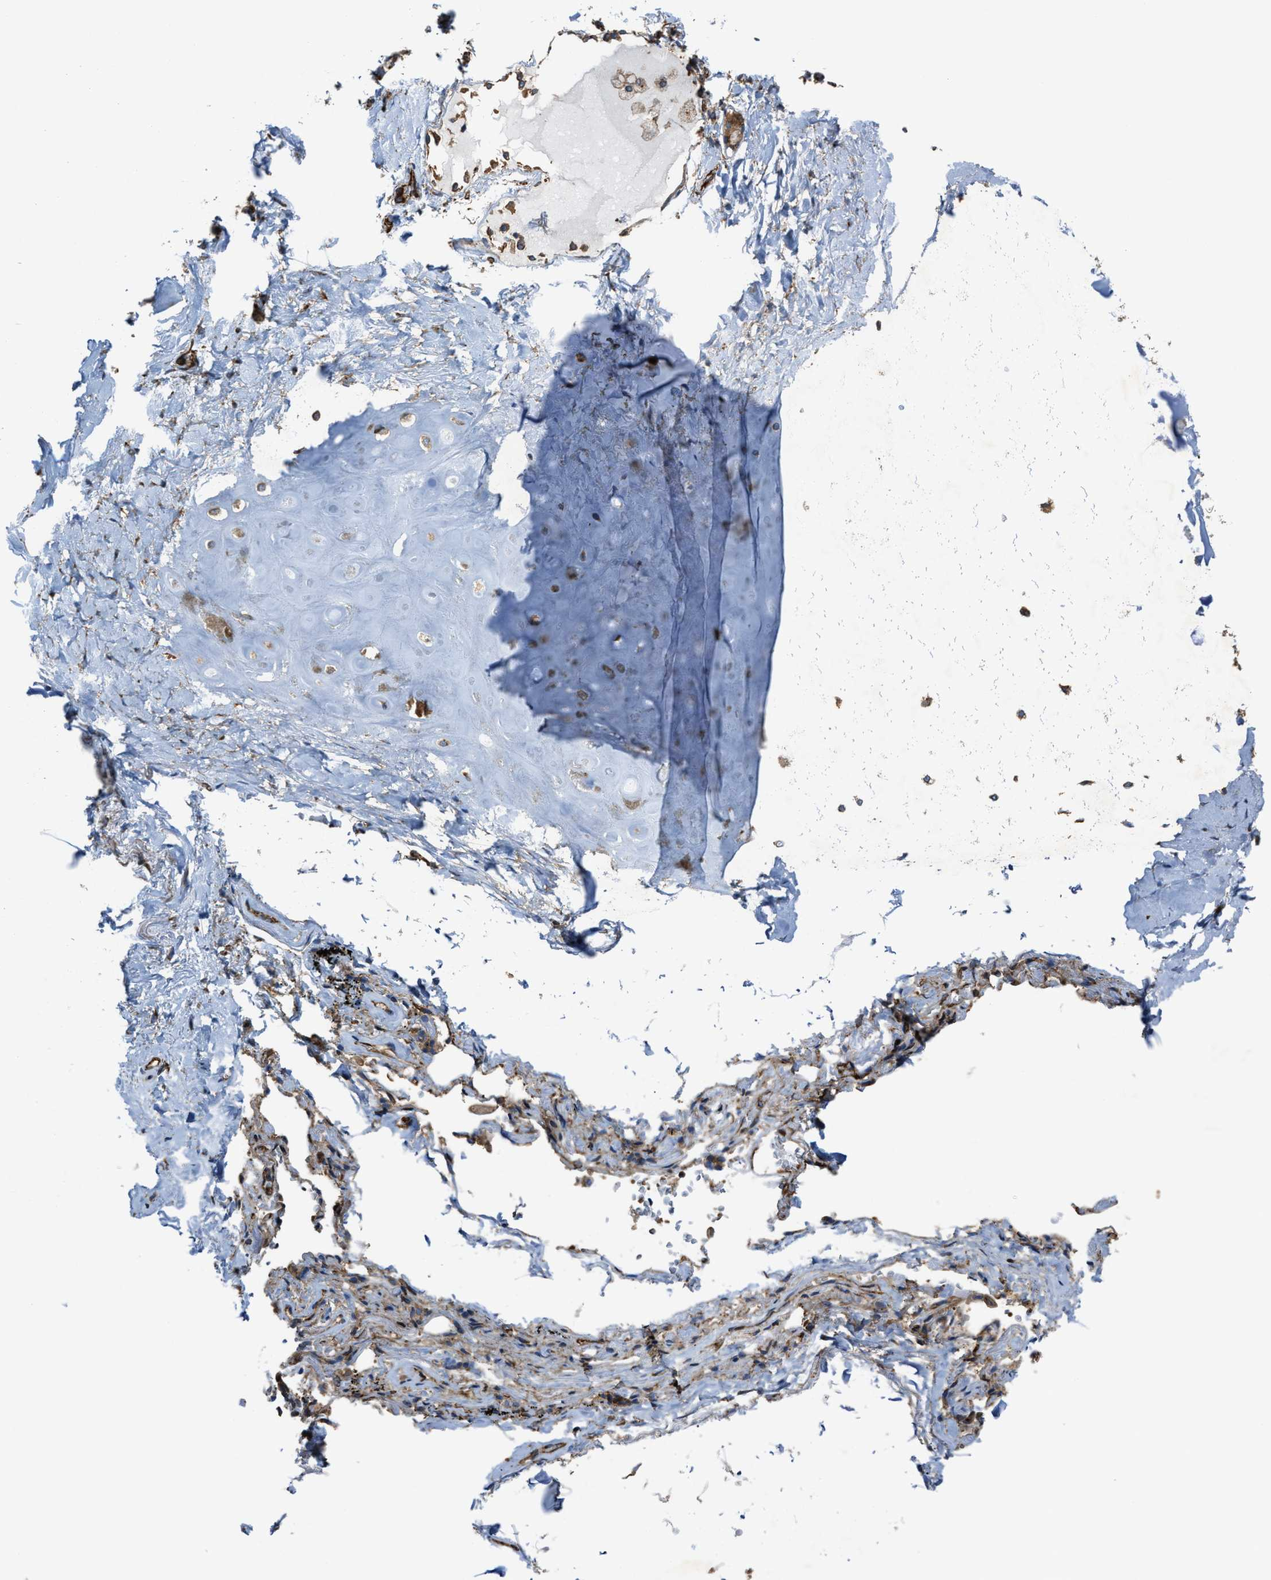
{"staining": {"intensity": "moderate", "quantity": ">75%", "location": "cytoplasmic/membranous"}, "tissue": "adipose tissue", "cell_type": "Adipocytes", "image_type": "normal", "snomed": [{"axis": "morphology", "description": "Normal tissue, NOS"}, {"axis": "topography", "description": "Cartilage tissue"}, {"axis": "topography", "description": "Lung"}], "caption": "Immunohistochemical staining of unremarkable adipose tissue exhibits moderate cytoplasmic/membranous protein staining in about >75% of adipocytes.", "gene": "TRPC1", "patient": {"sex": "female", "age": 77}}